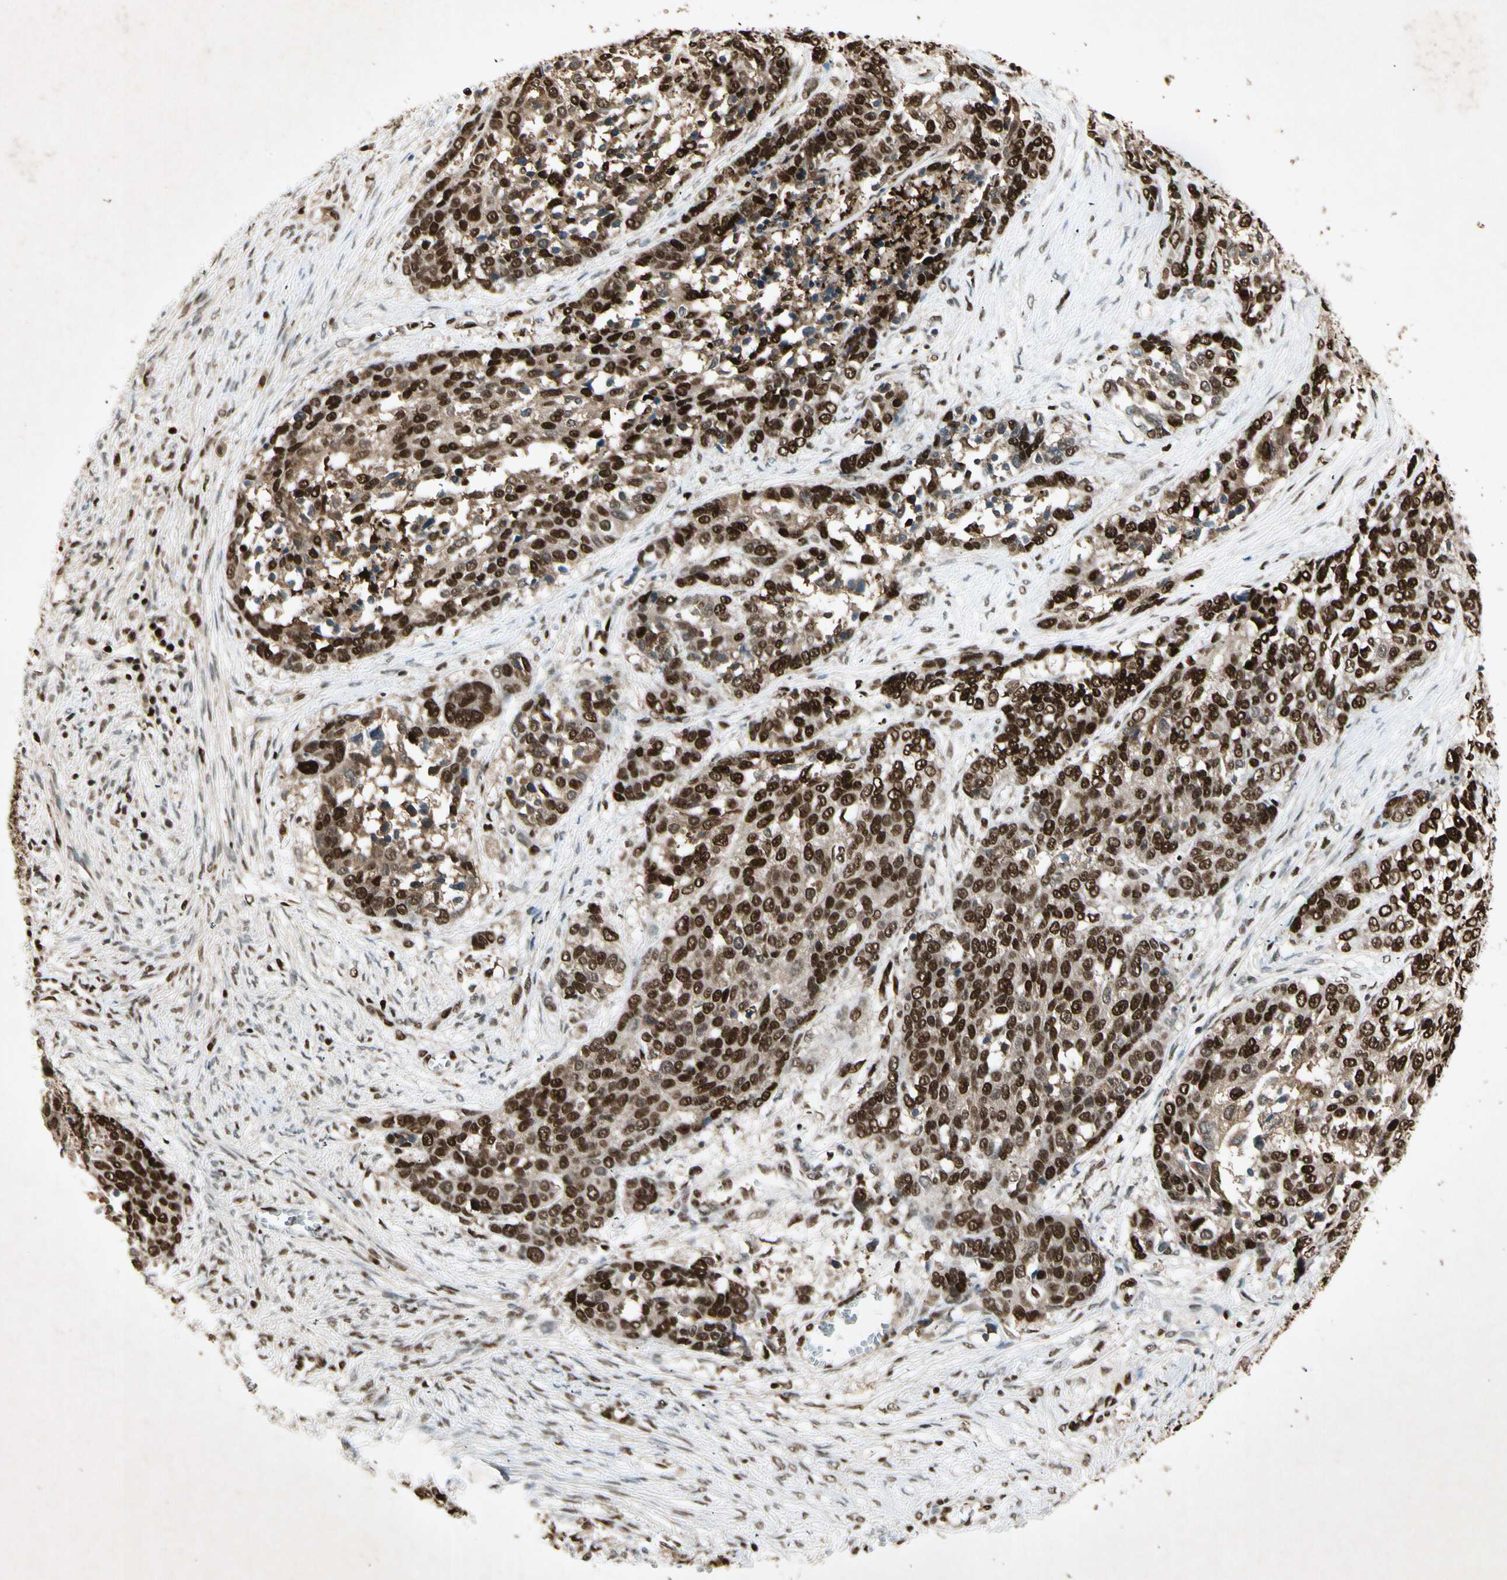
{"staining": {"intensity": "strong", "quantity": ">75%", "location": "cytoplasmic/membranous,nuclear"}, "tissue": "ovarian cancer", "cell_type": "Tumor cells", "image_type": "cancer", "snomed": [{"axis": "morphology", "description": "Cystadenocarcinoma, serous, NOS"}, {"axis": "topography", "description": "Ovary"}], "caption": "A micrograph of human ovarian cancer stained for a protein displays strong cytoplasmic/membranous and nuclear brown staining in tumor cells.", "gene": "RNF43", "patient": {"sex": "female", "age": 44}}